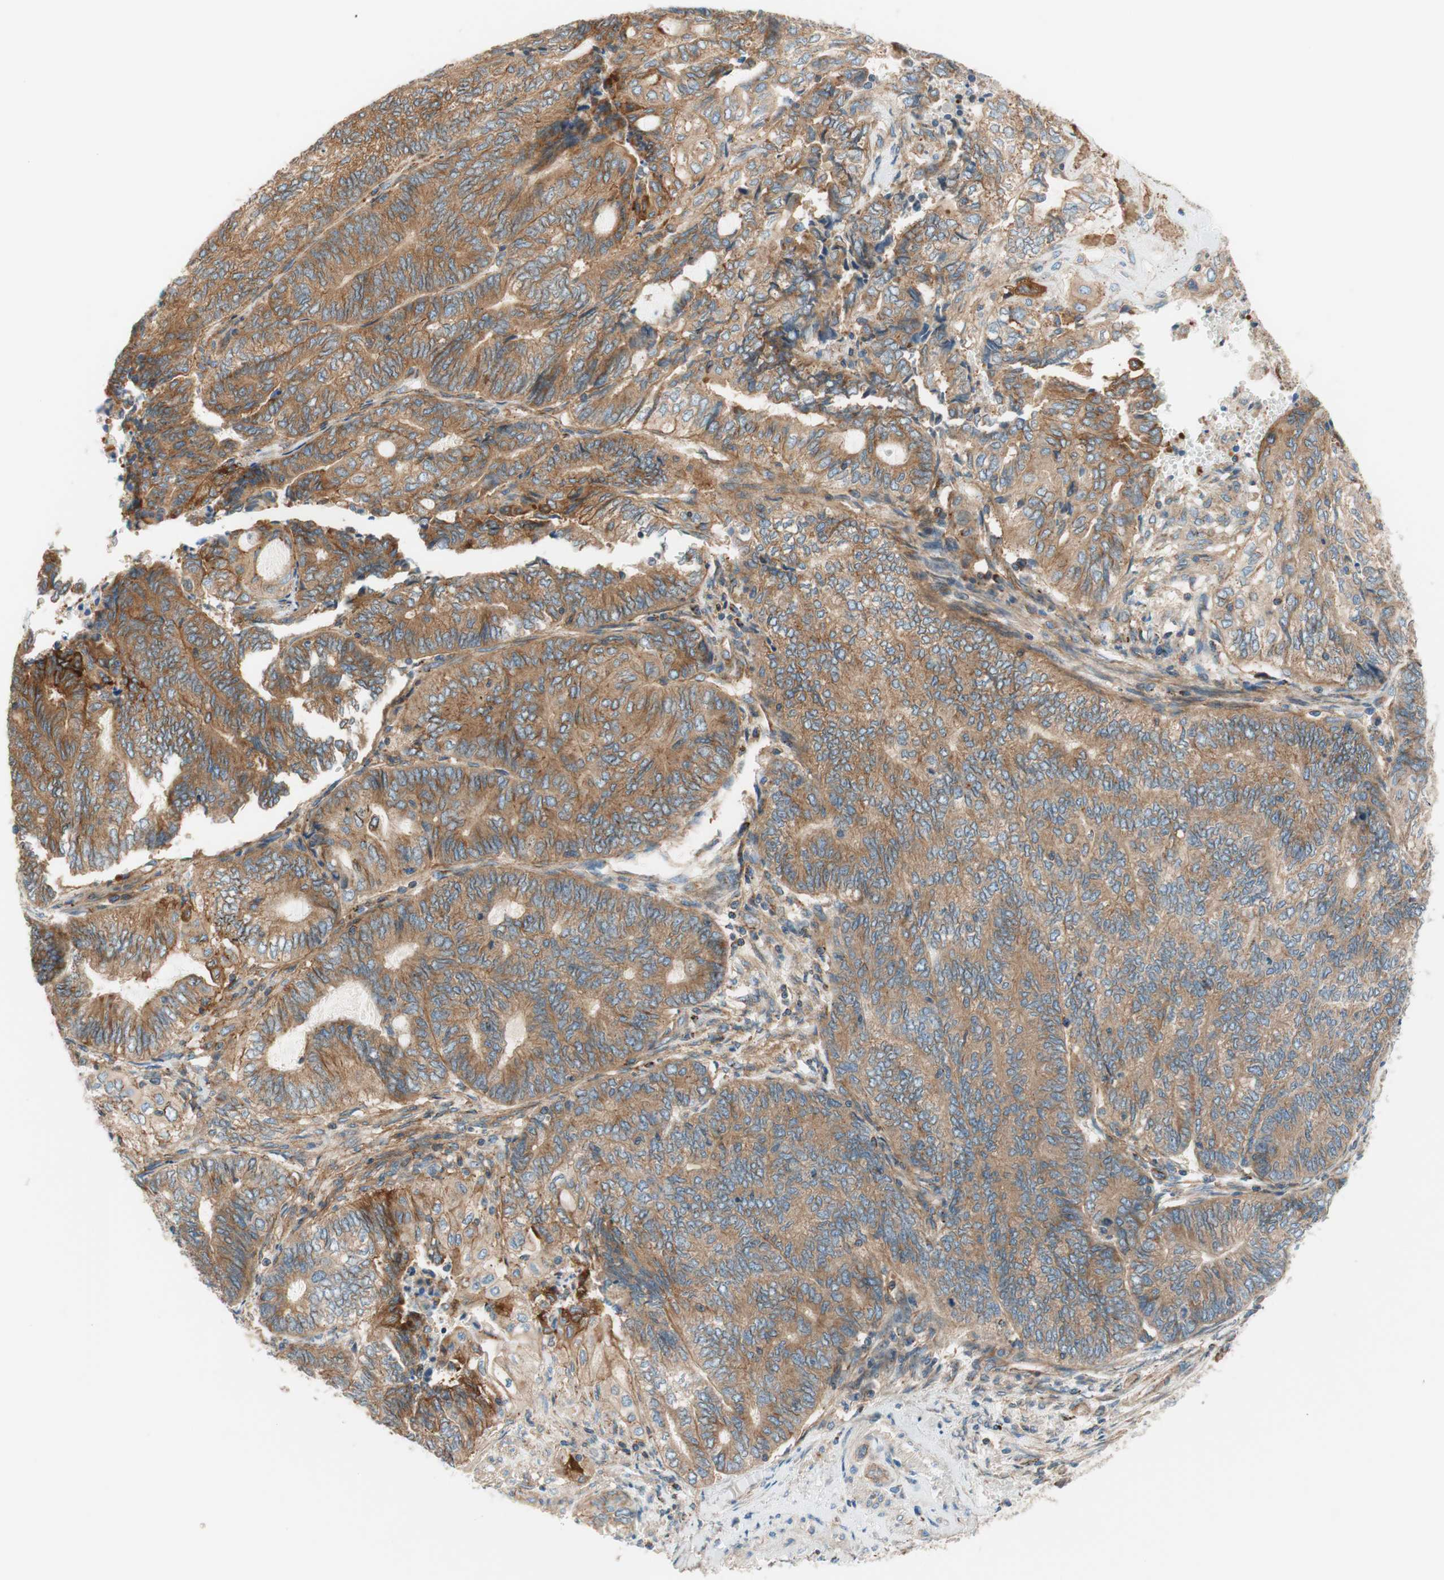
{"staining": {"intensity": "moderate", "quantity": ">75%", "location": "cytoplasmic/membranous"}, "tissue": "endometrial cancer", "cell_type": "Tumor cells", "image_type": "cancer", "snomed": [{"axis": "morphology", "description": "Adenocarcinoma, NOS"}, {"axis": "topography", "description": "Uterus"}, {"axis": "topography", "description": "Endometrium"}], "caption": "A medium amount of moderate cytoplasmic/membranous expression is identified in about >75% of tumor cells in endometrial cancer tissue.", "gene": "VPS26A", "patient": {"sex": "female", "age": 70}}